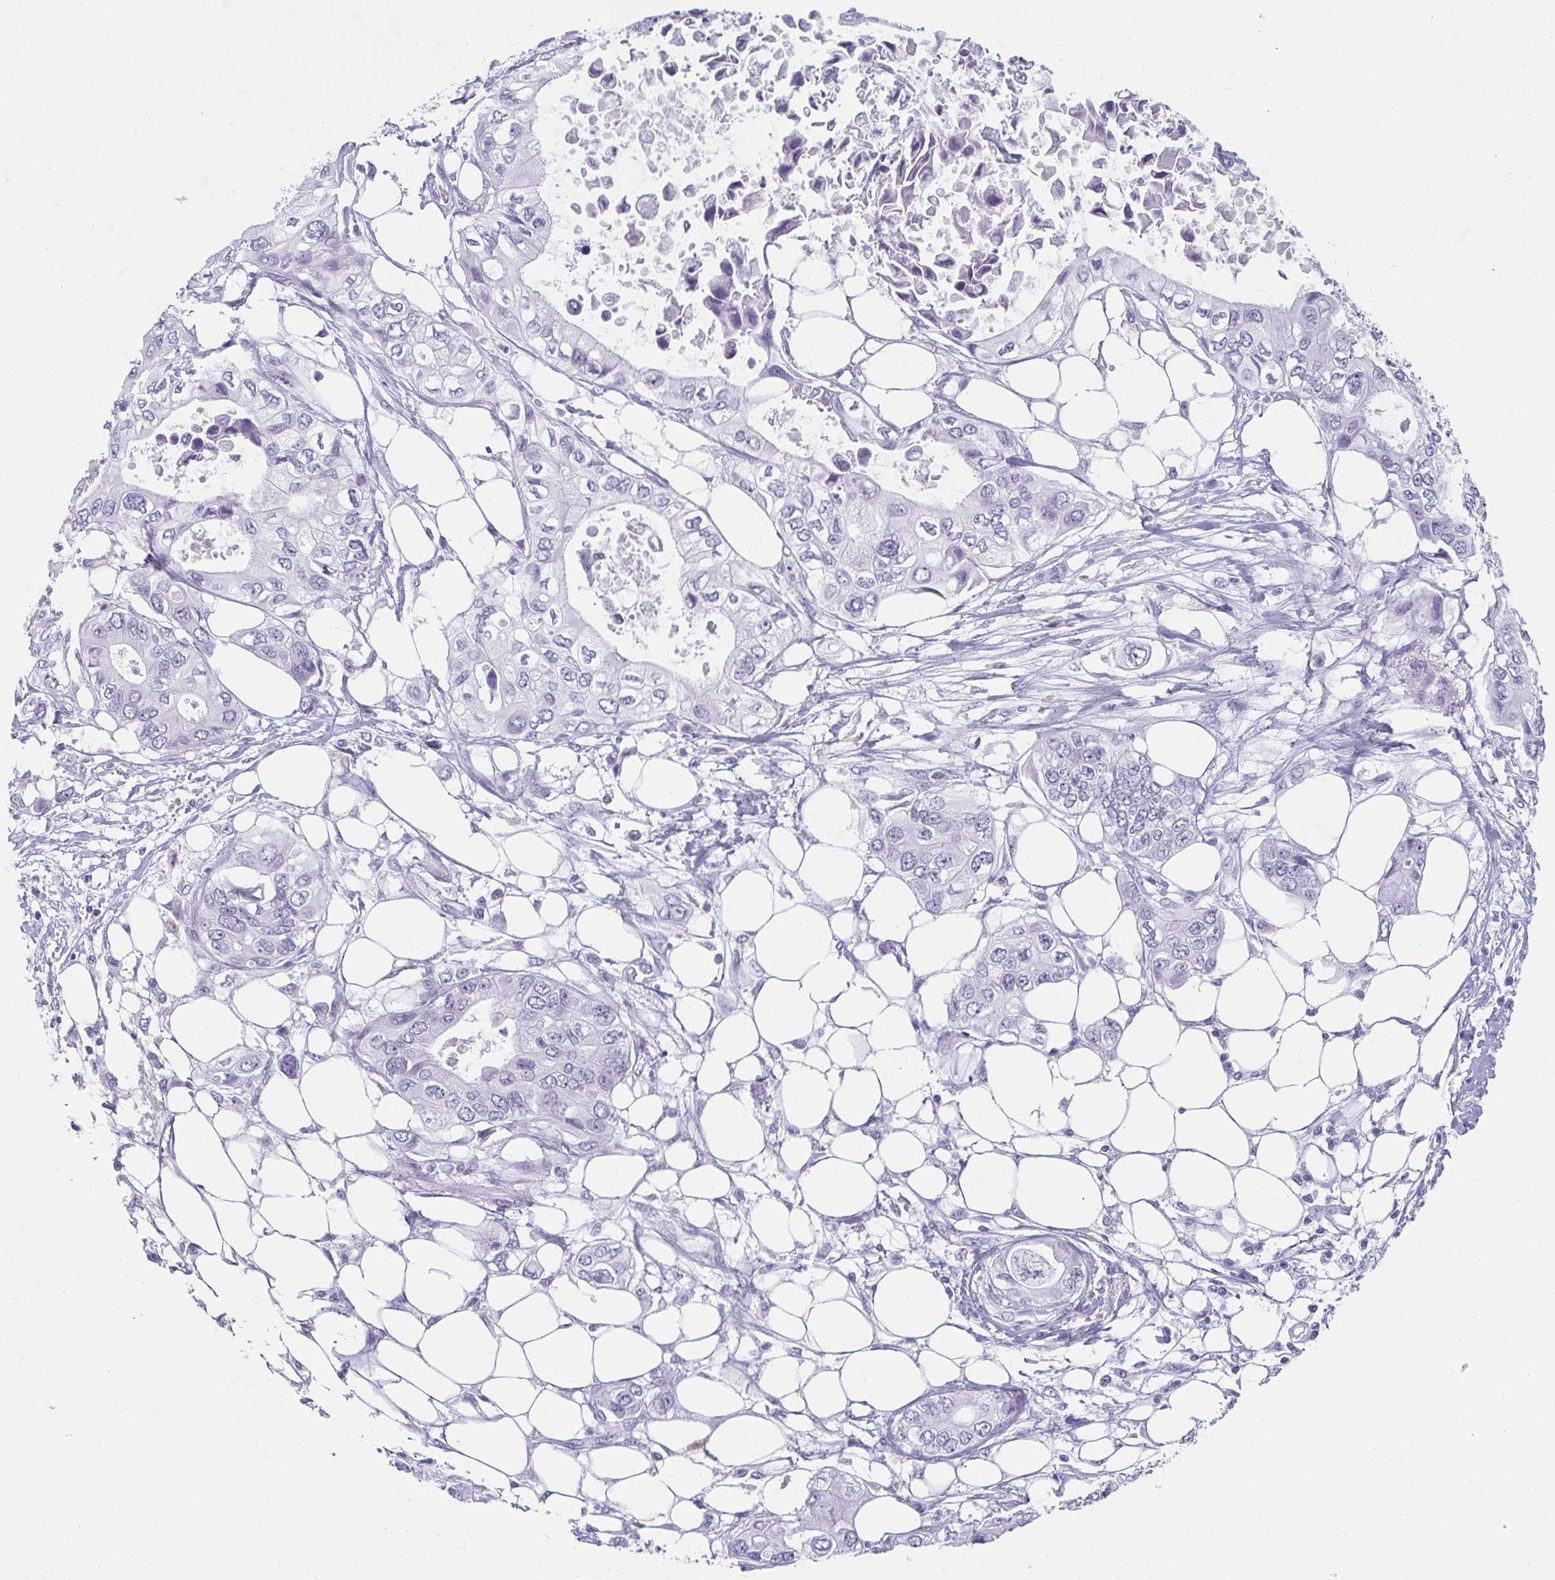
{"staining": {"intensity": "negative", "quantity": "none", "location": "none"}, "tissue": "pancreatic cancer", "cell_type": "Tumor cells", "image_type": "cancer", "snomed": [{"axis": "morphology", "description": "Adenocarcinoma, NOS"}, {"axis": "topography", "description": "Pancreas"}], "caption": "Immunohistochemistry image of neoplastic tissue: adenocarcinoma (pancreatic) stained with DAB exhibits no significant protein positivity in tumor cells.", "gene": "MOBP", "patient": {"sex": "female", "age": 63}}